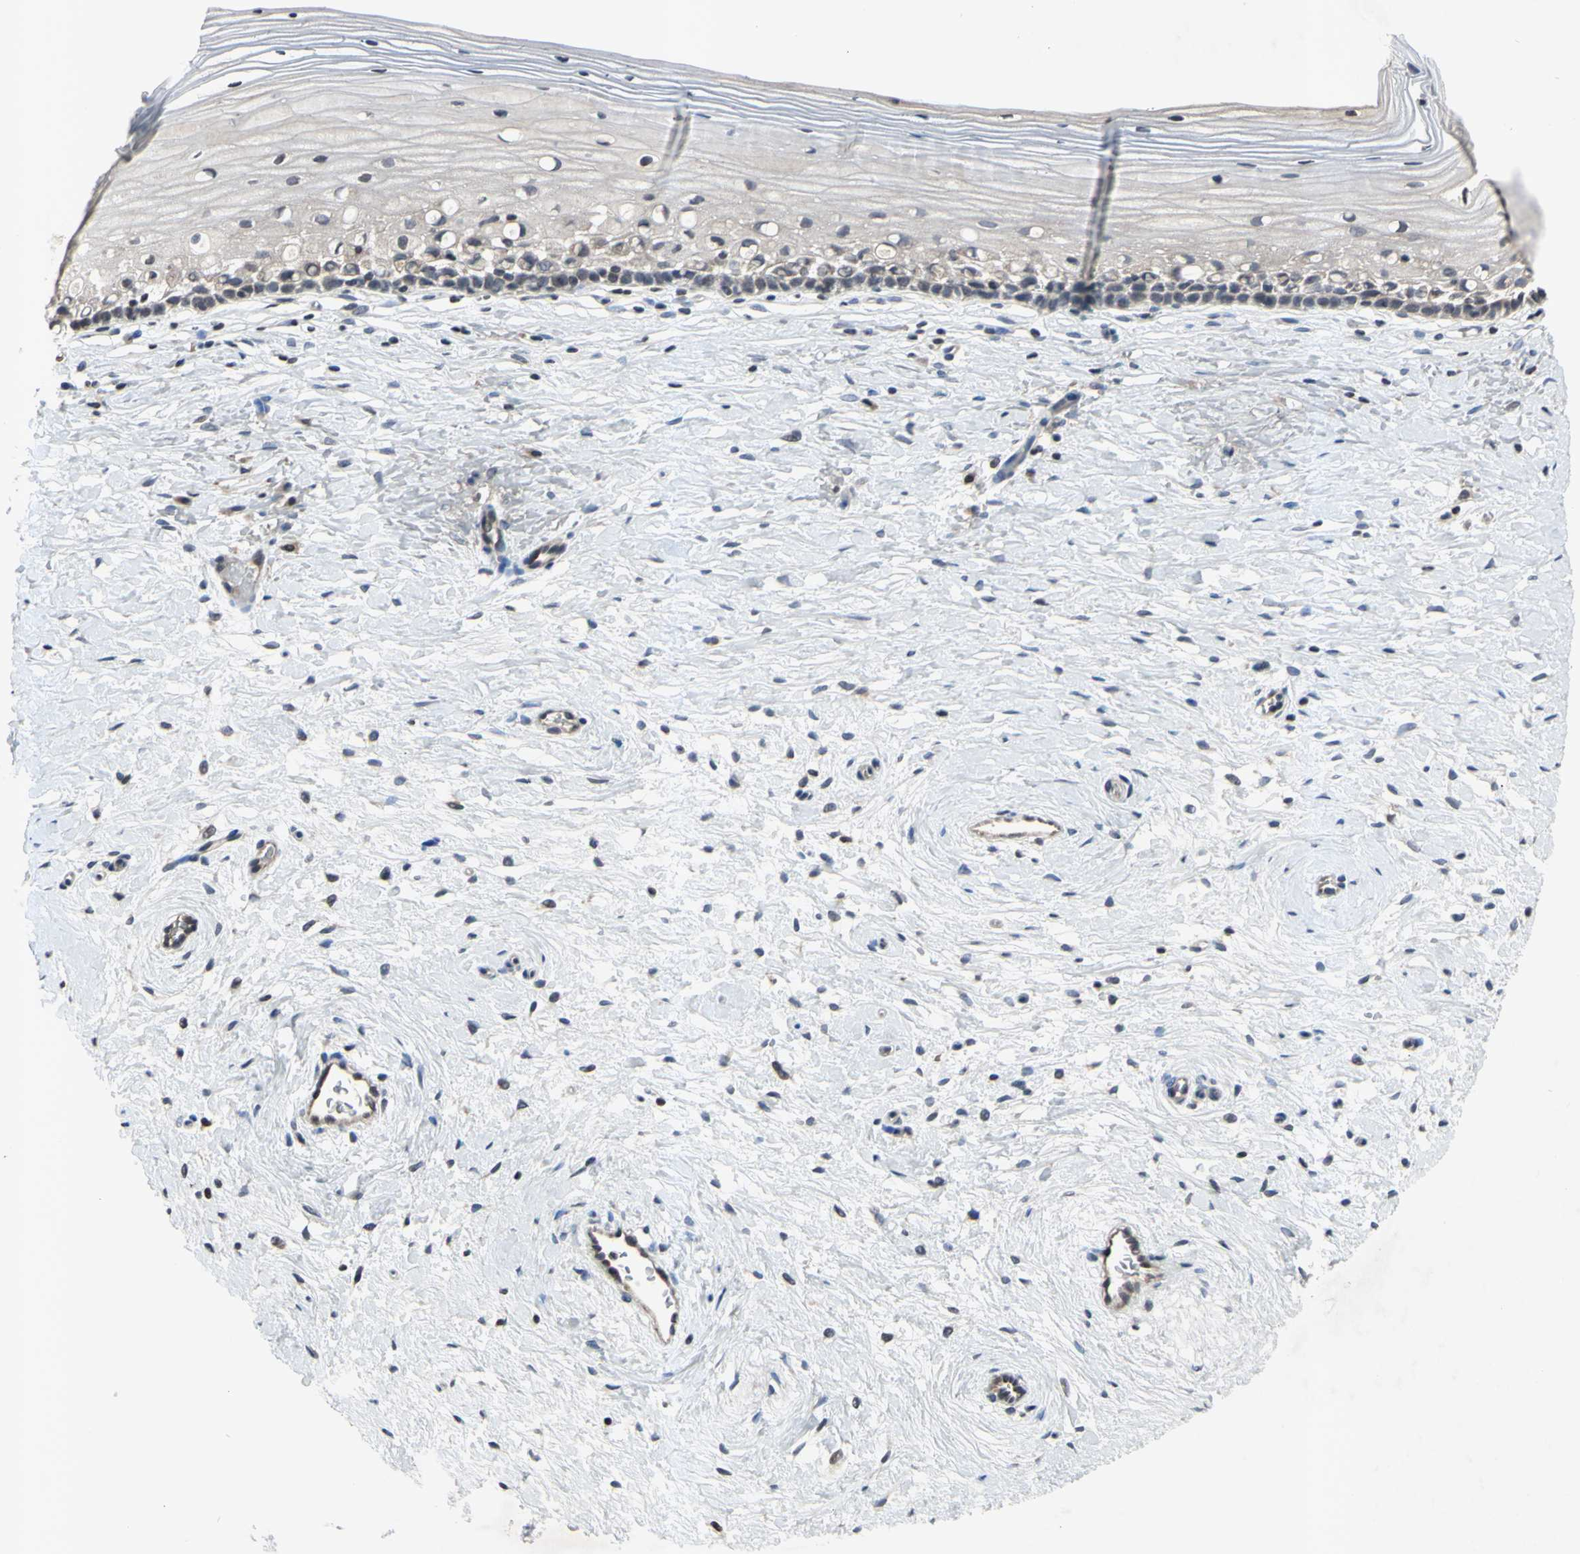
{"staining": {"intensity": "negative", "quantity": "none", "location": "none"}, "tissue": "cervix", "cell_type": "Glandular cells", "image_type": "normal", "snomed": [{"axis": "morphology", "description": "Normal tissue, NOS"}, {"axis": "topography", "description": "Cervix"}], "caption": "Immunohistochemistry micrograph of normal cervix: human cervix stained with DAB (3,3'-diaminobenzidine) exhibits no significant protein staining in glandular cells.", "gene": "ARG1", "patient": {"sex": "female", "age": 39}}